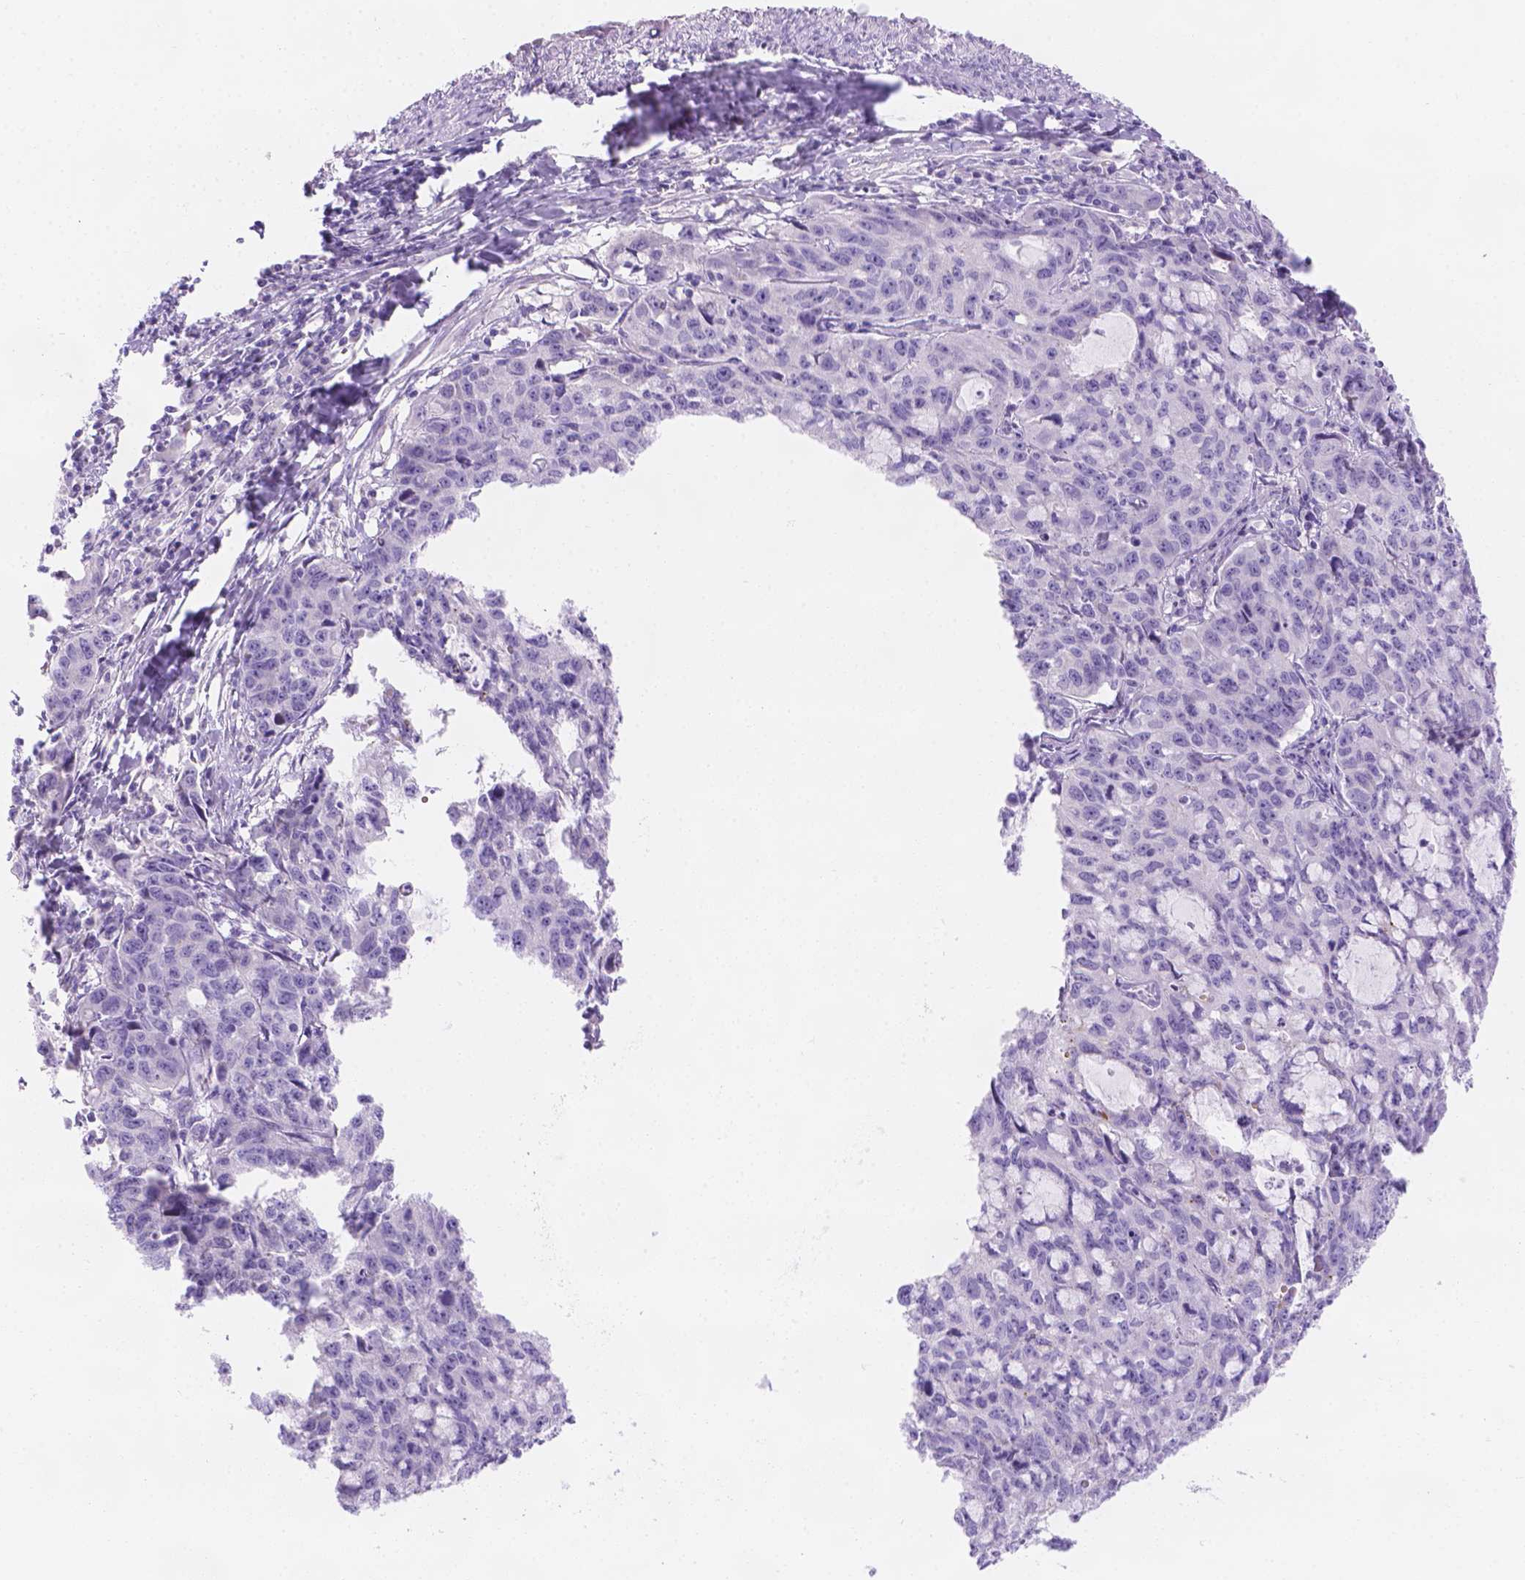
{"staining": {"intensity": "negative", "quantity": "none", "location": "none"}, "tissue": "cervical cancer", "cell_type": "Tumor cells", "image_type": "cancer", "snomed": [{"axis": "morphology", "description": "Squamous cell carcinoma, NOS"}, {"axis": "topography", "description": "Cervix"}], "caption": "Immunohistochemical staining of human cervical cancer (squamous cell carcinoma) shows no significant expression in tumor cells.", "gene": "MLN", "patient": {"sex": "female", "age": 28}}